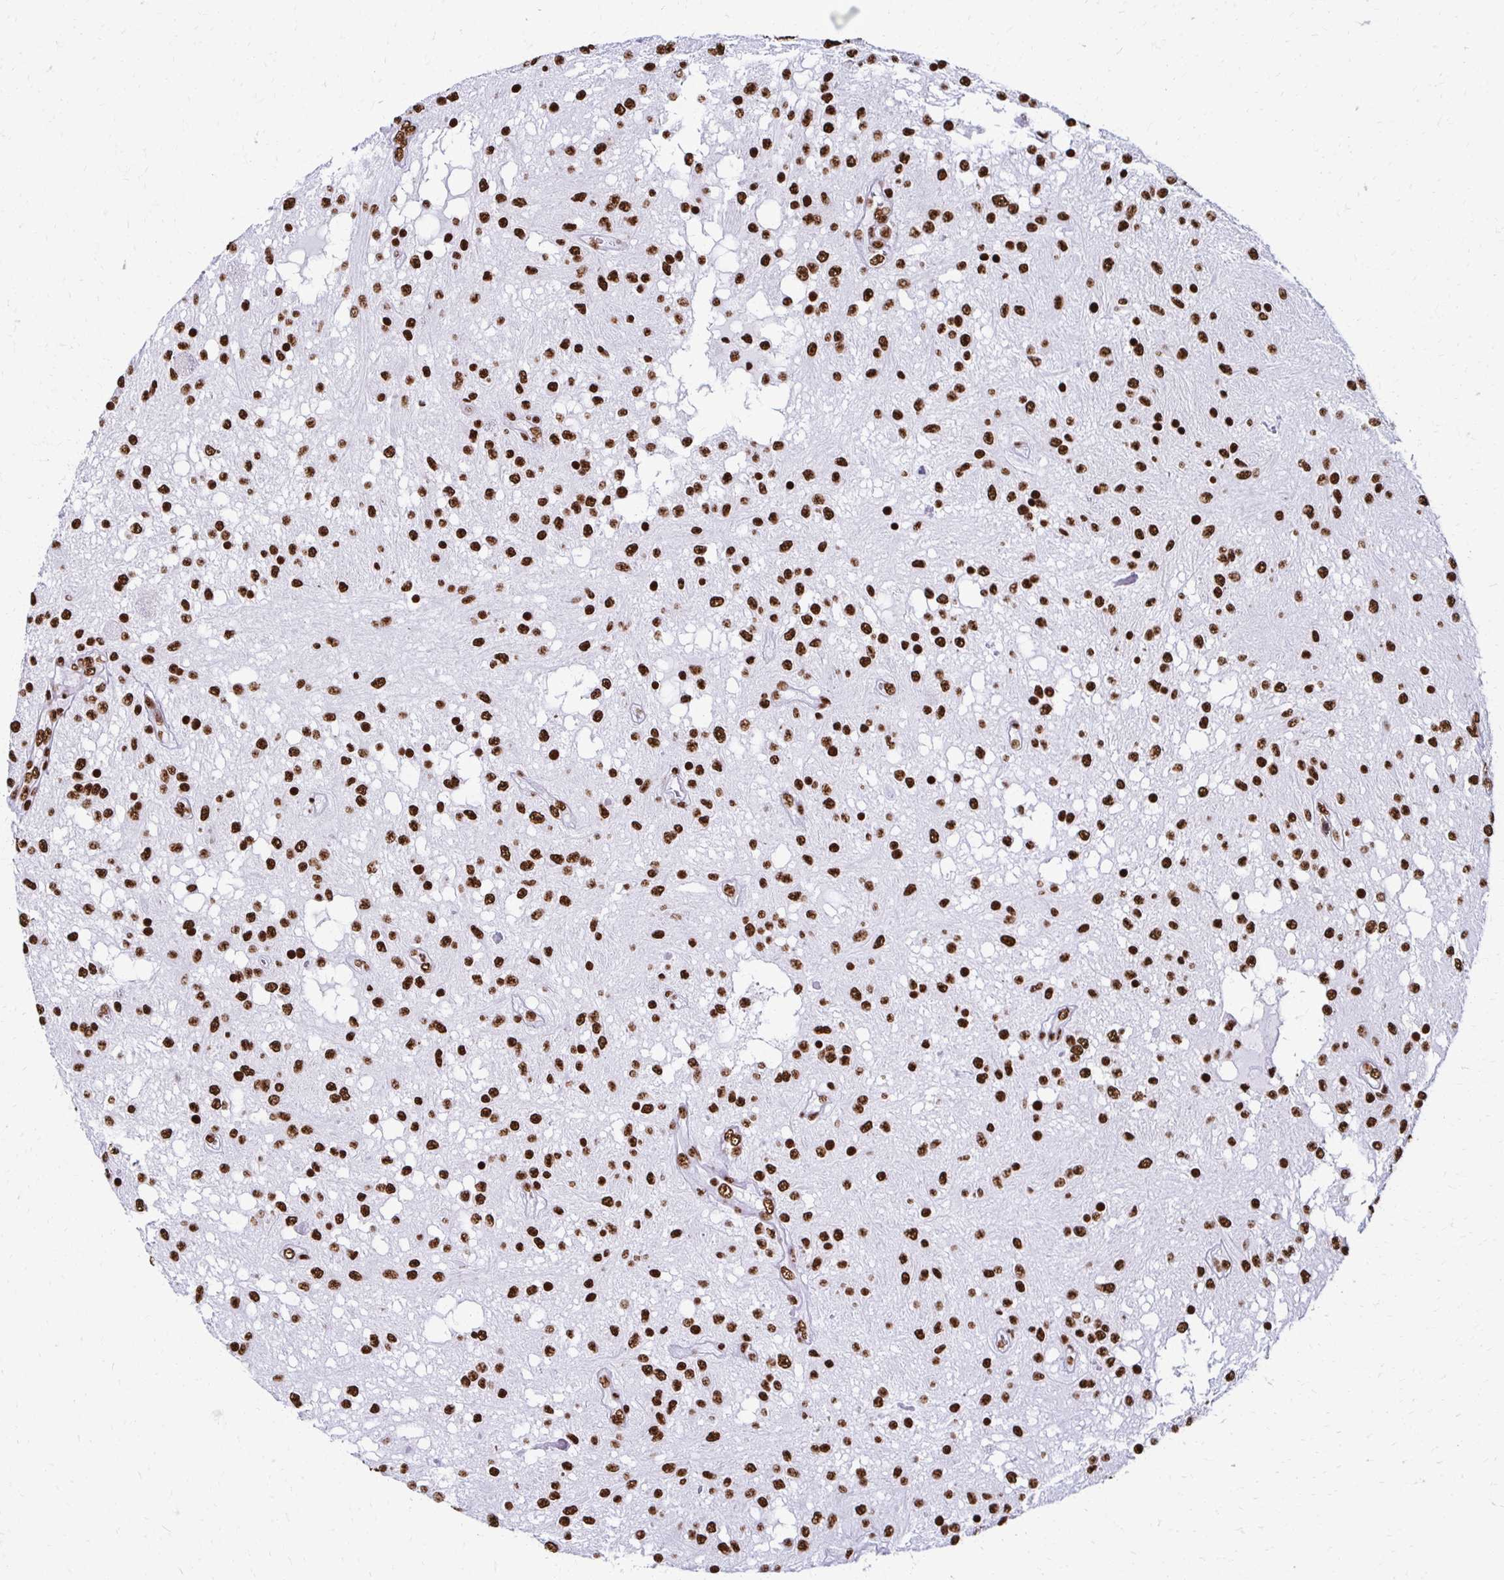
{"staining": {"intensity": "strong", "quantity": ">75%", "location": "nuclear"}, "tissue": "glioma", "cell_type": "Tumor cells", "image_type": "cancer", "snomed": [{"axis": "morphology", "description": "Glioma, malignant, Low grade"}, {"axis": "topography", "description": "Cerebellum"}], "caption": "Immunohistochemical staining of low-grade glioma (malignant) reveals strong nuclear protein expression in approximately >75% of tumor cells. Using DAB (brown) and hematoxylin (blue) stains, captured at high magnification using brightfield microscopy.", "gene": "NONO", "patient": {"sex": "female", "age": 14}}